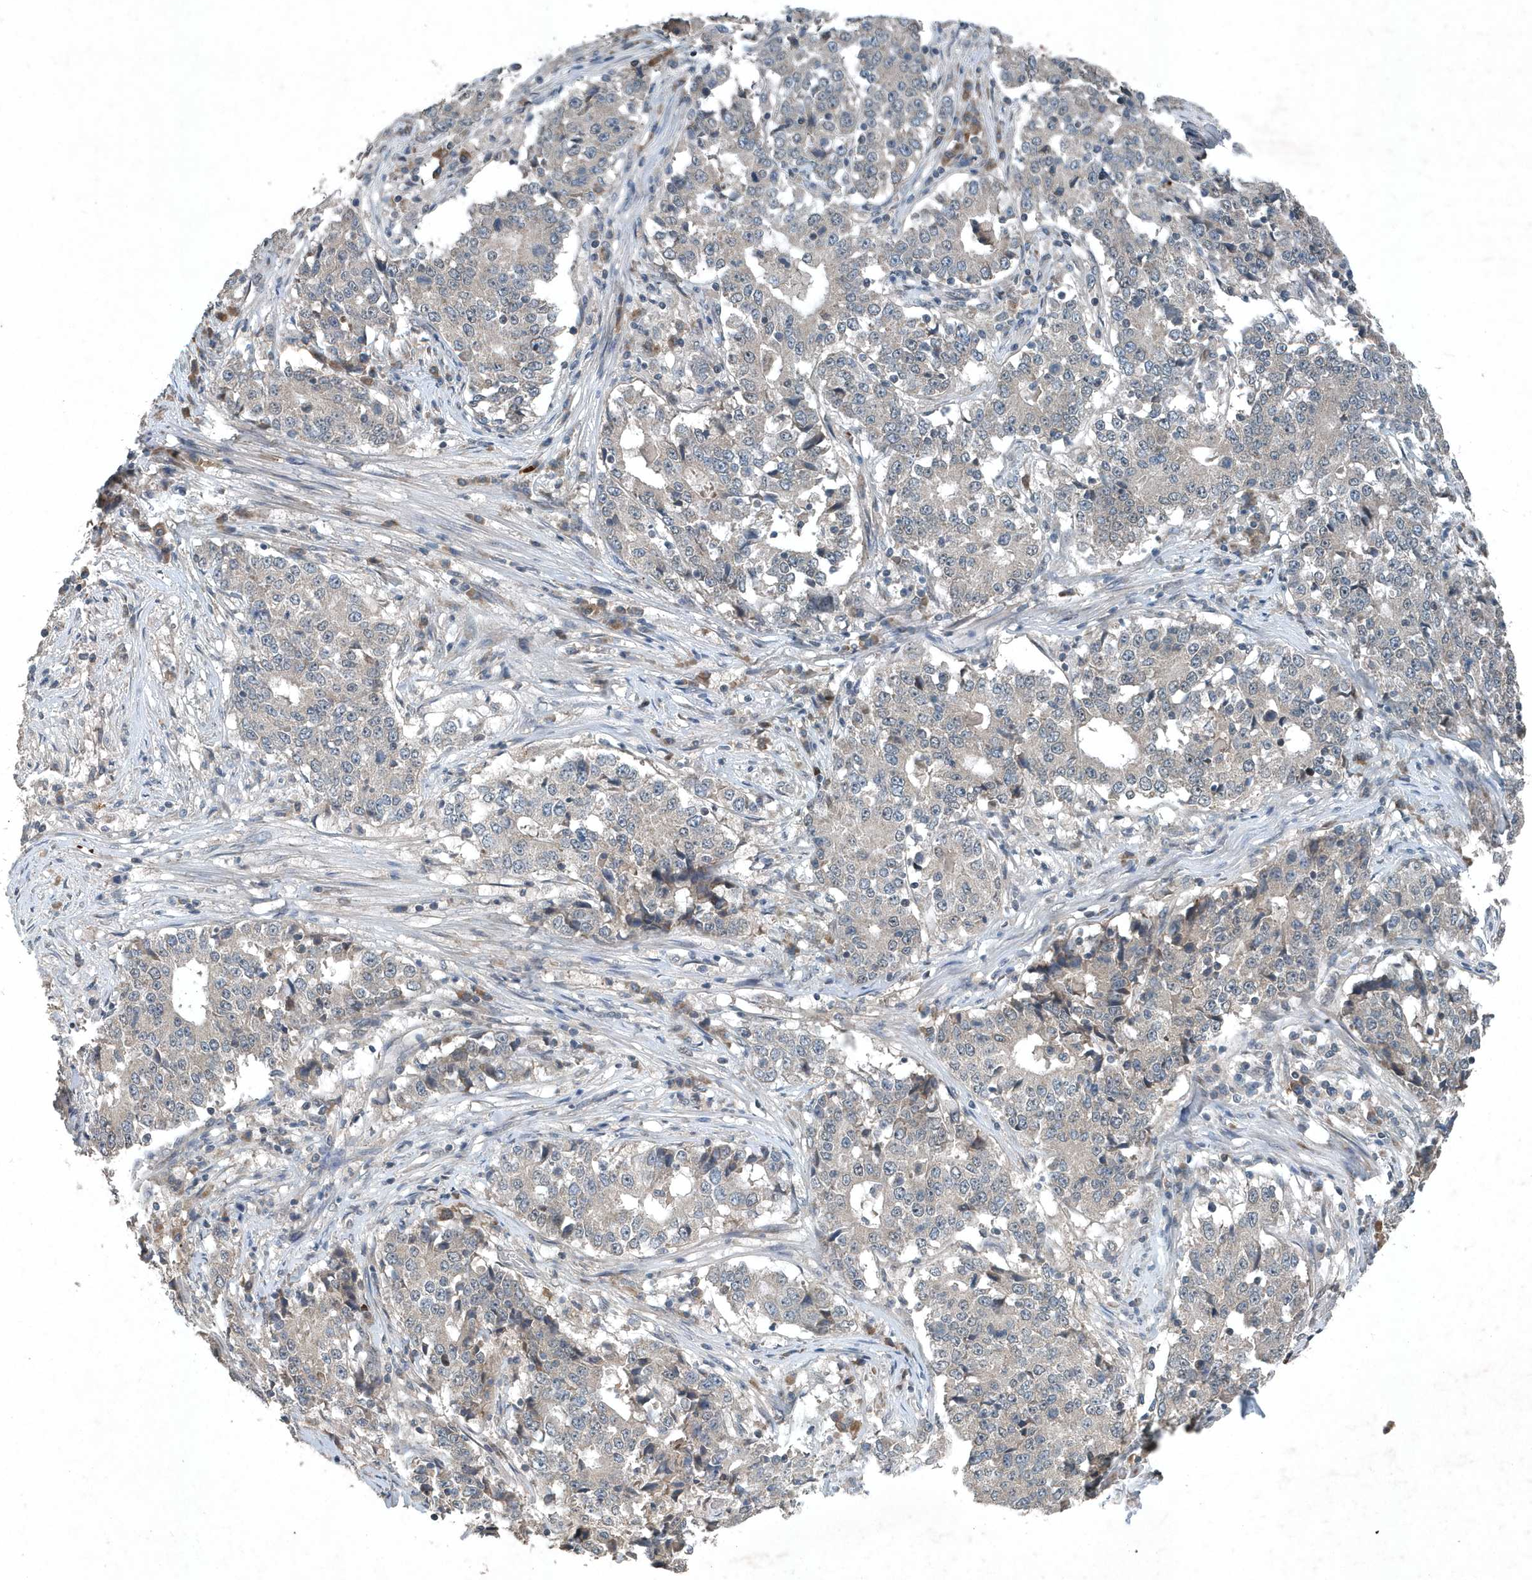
{"staining": {"intensity": "negative", "quantity": "none", "location": "none"}, "tissue": "stomach cancer", "cell_type": "Tumor cells", "image_type": "cancer", "snomed": [{"axis": "morphology", "description": "Adenocarcinoma, NOS"}, {"axis": "topography", "description": "Stomach"}], "caption": "Protein analysis of adenocarcinoma (stomach) reveals no significant expression in tumor cells. Nuclei are stained in blue.", "gene": "SCFD2", "patient": {"sex": "male", "age": 59}}